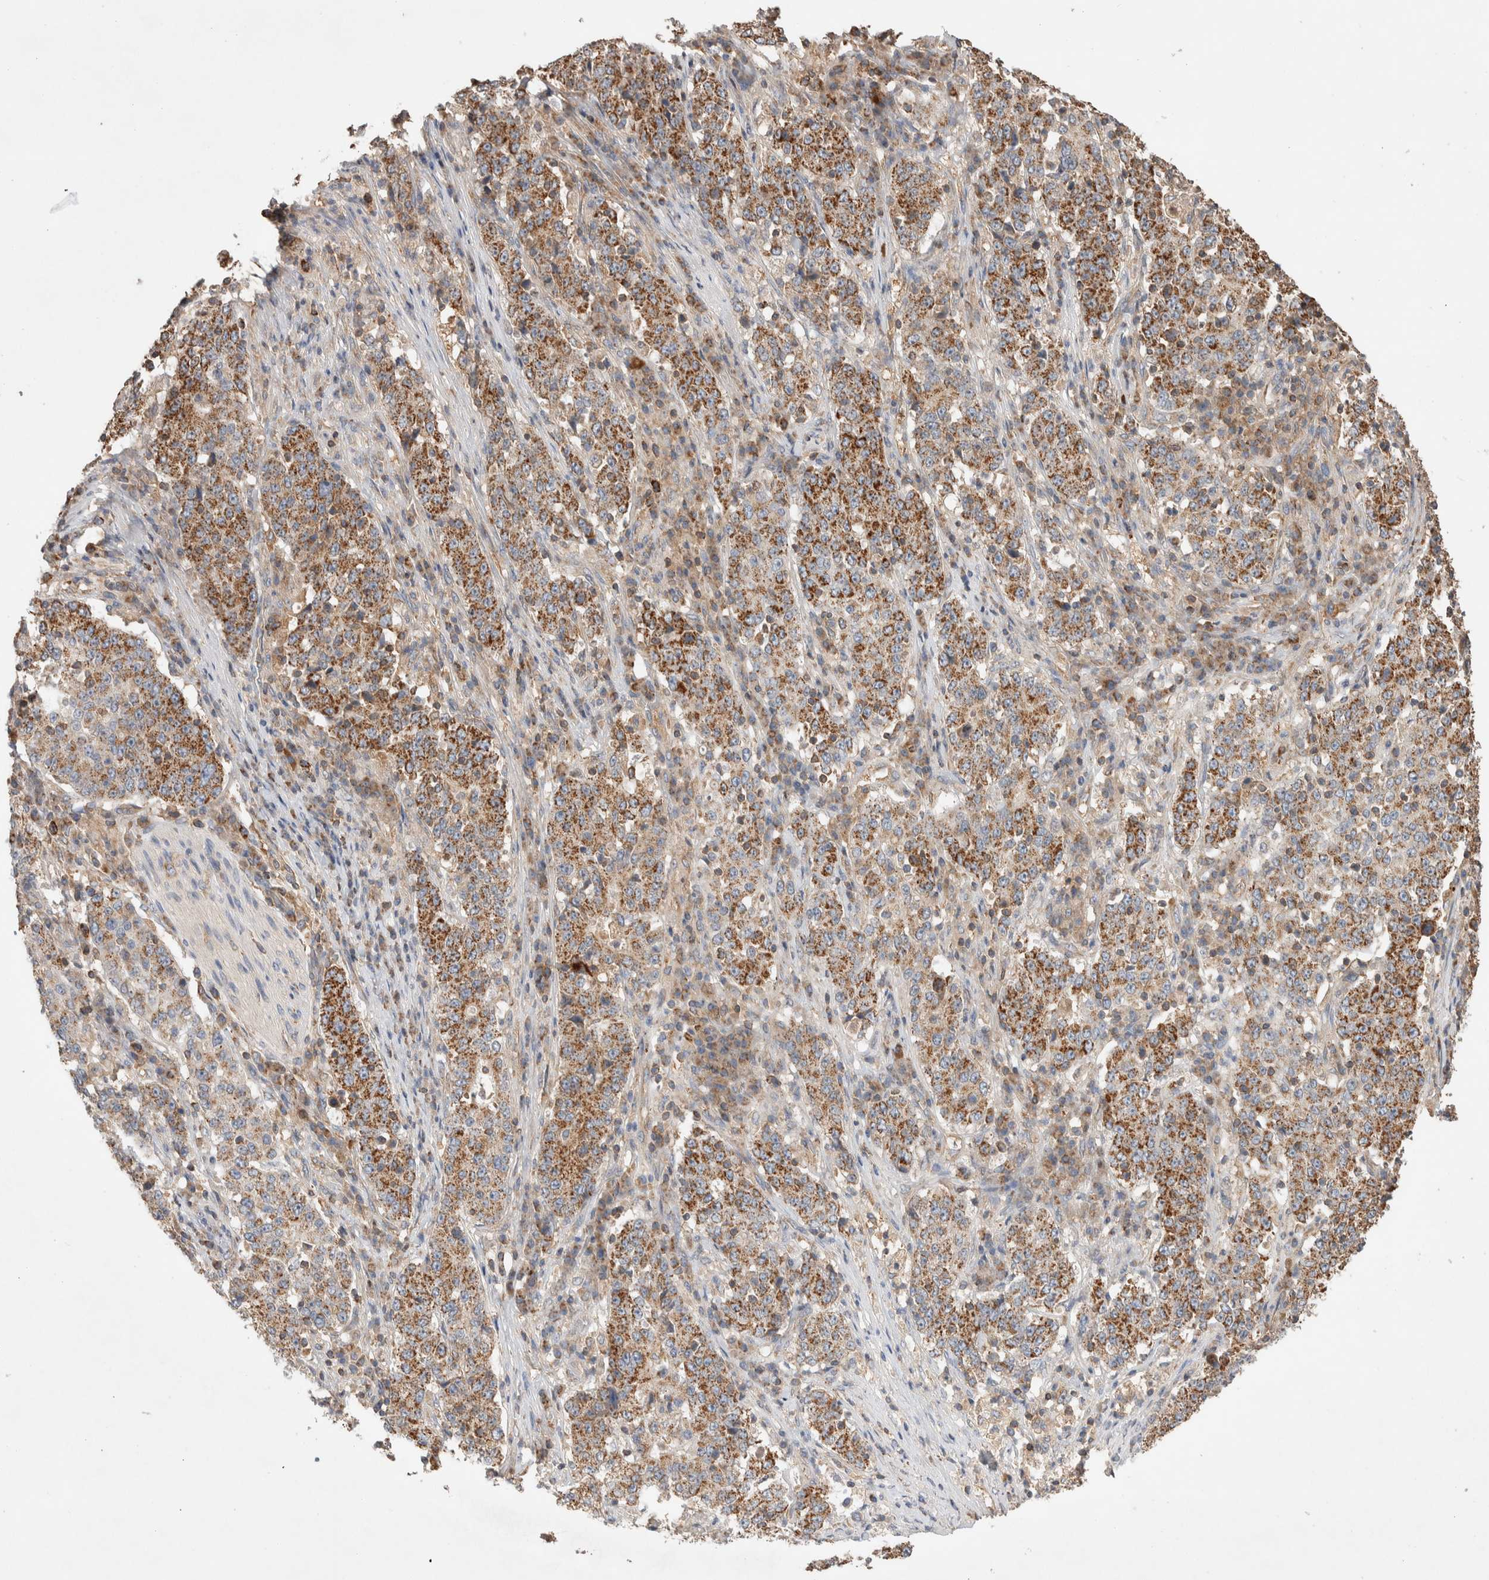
{"staining": {"intensity": "moderate", "quantity": ">75%", "location": "cytoplasmic/membranous"}, "tissue": "stomach cancer", "cell_type": "Tumor cells", "image_type": "cancer", "snomed": [{"axis": "morphology", "description": "Adenocarcinoma, NOS"}, {"axis": "topography", "description": "Stomach"}], "caption": "Stomach adenocarcinoma stained with DAB immunohistochemistry (IHC) demonstrates medium levels of moderate cytoplasmic/membranous staining in approximately >75% of tumor cells. Using DAB (3,3'-diaminobenzidine) (brown) and hematoxylin (blue) stains, captured at high magnification using brightfield microscopy.", "gene": "DEPTOR", "patient": {"sex": "male", "age": 59}}